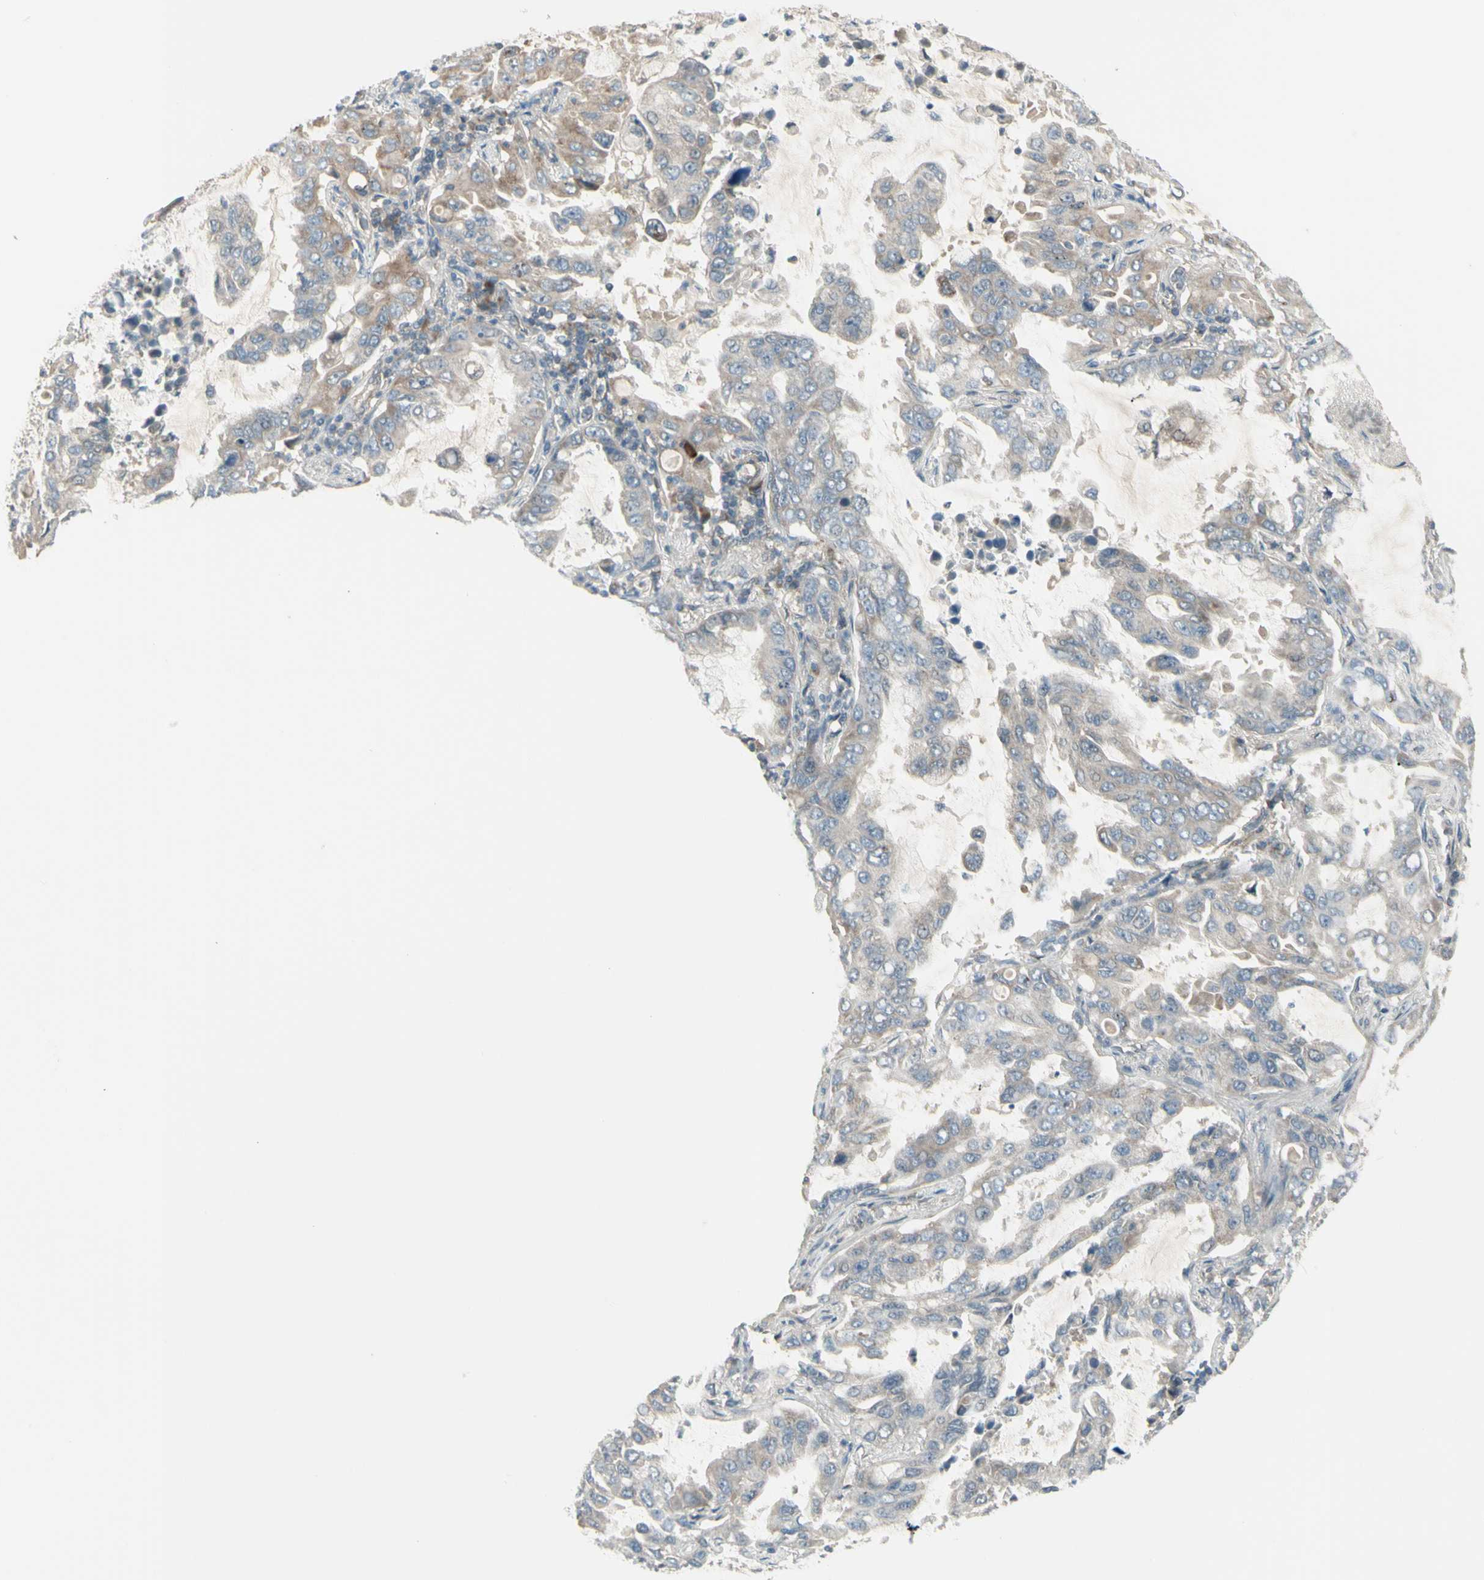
{"staining": {"intensity": "weak", "quantity": ">75%", "location": "cytoplasmic/membranous"}, "tissue": "lung cancer", "cell_type": "Tumor cells", "image_type": "cancer", "snomed": [{"axis": "morphology", "description": "Adenocarcinoma, NOS"}, {"axis": "topography", "description": "Lung"}], "caption": "Lung cancer (adenocarcinoma) stained for a protein exhibits weak cytoplasmic/membranous positivity in tumor cells.", "gene": "NAXD", "patient": {"sex": "male", "age": 64}}